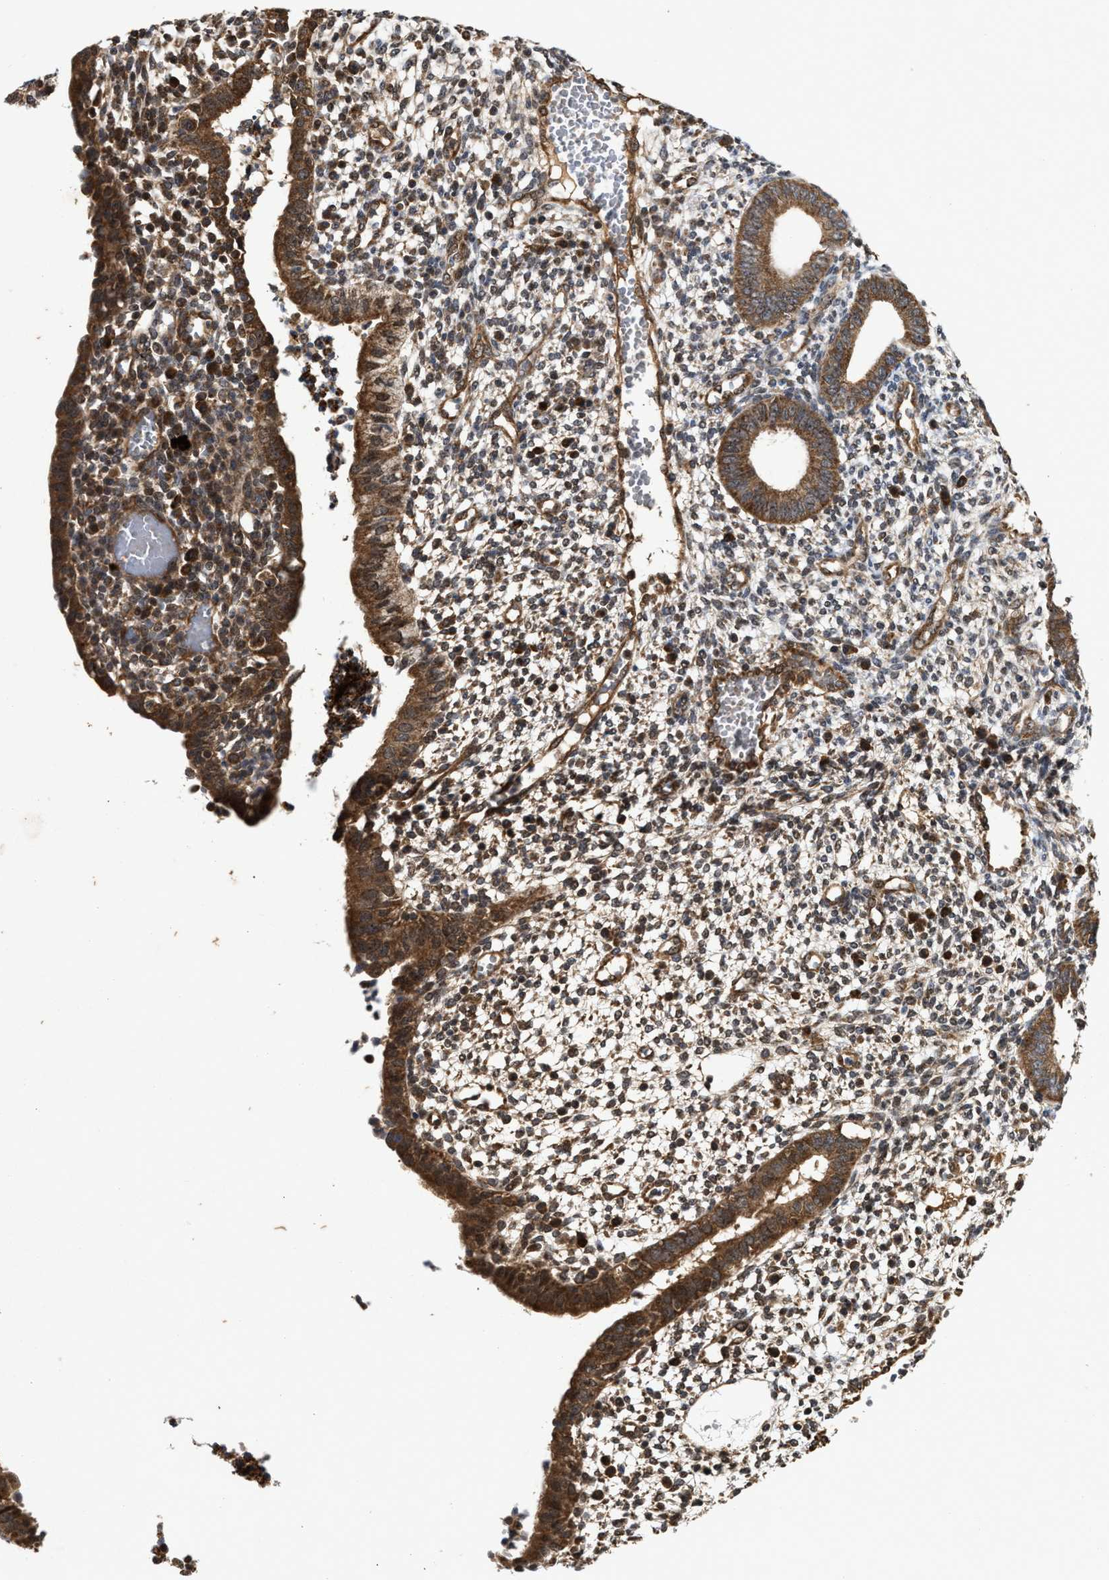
{"staining": {"intensity": "moderate", "quantity": ">75%", "location": "cytoplasmic/membranous"}, "tissue": "endometrium", "cell_type": "Cells in endometrial stroma", "image_type": "normal", "snomed": [{"axis": "morphology", "description": "Normal tissue, NOS"}, {"axis": "topography", "description": "Endometrium"}], "caption": "High-power microscopy captured an IHC photomicrograph of unremarkable endometrium, revealing moderate cytoplasmic/membranous positivity in about >75% of cells in endometrial stroma.", "gene": "CFLAR", "patient": {"sex": "female", "age": 35}}